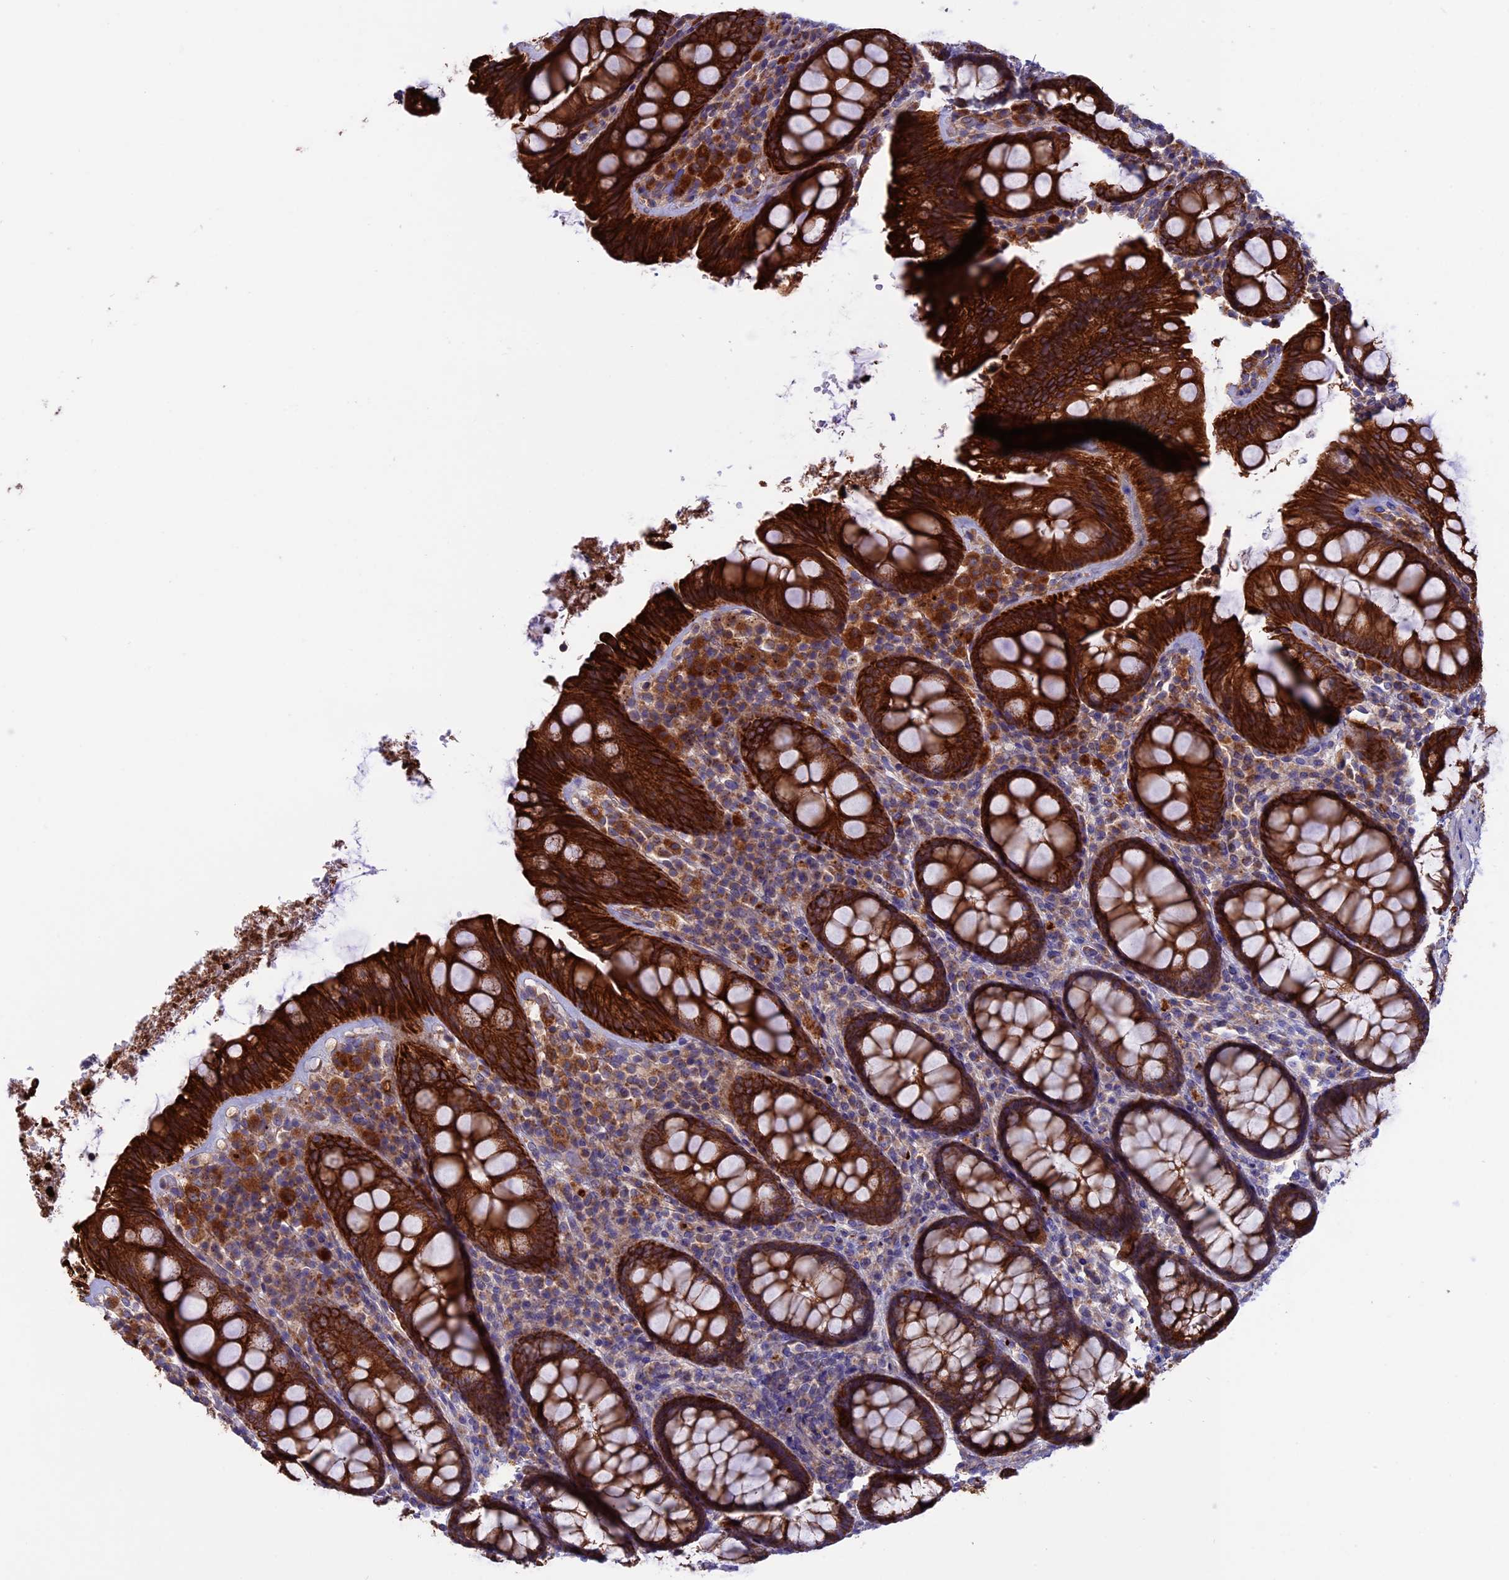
{"staining": {"intensity": "strong", "quantity": ">75%", "location": "cytoplasmic/membranous"}, "tissue": "rectum", "cell_type": "Glandular cells", "image_type": "normal", "snomed": [{"axis": "morphology", "description": "Normal tissue, NOS"}, {"axis": "topography", "description": "Rectum"}], "caption": "Protein staining of normal rectum demonstrates strong cytoplasmic/membranous staining in about >75% of glandular cells.", "gene": "PTPN9", "patient": {"sex": "male", "age": 83}}